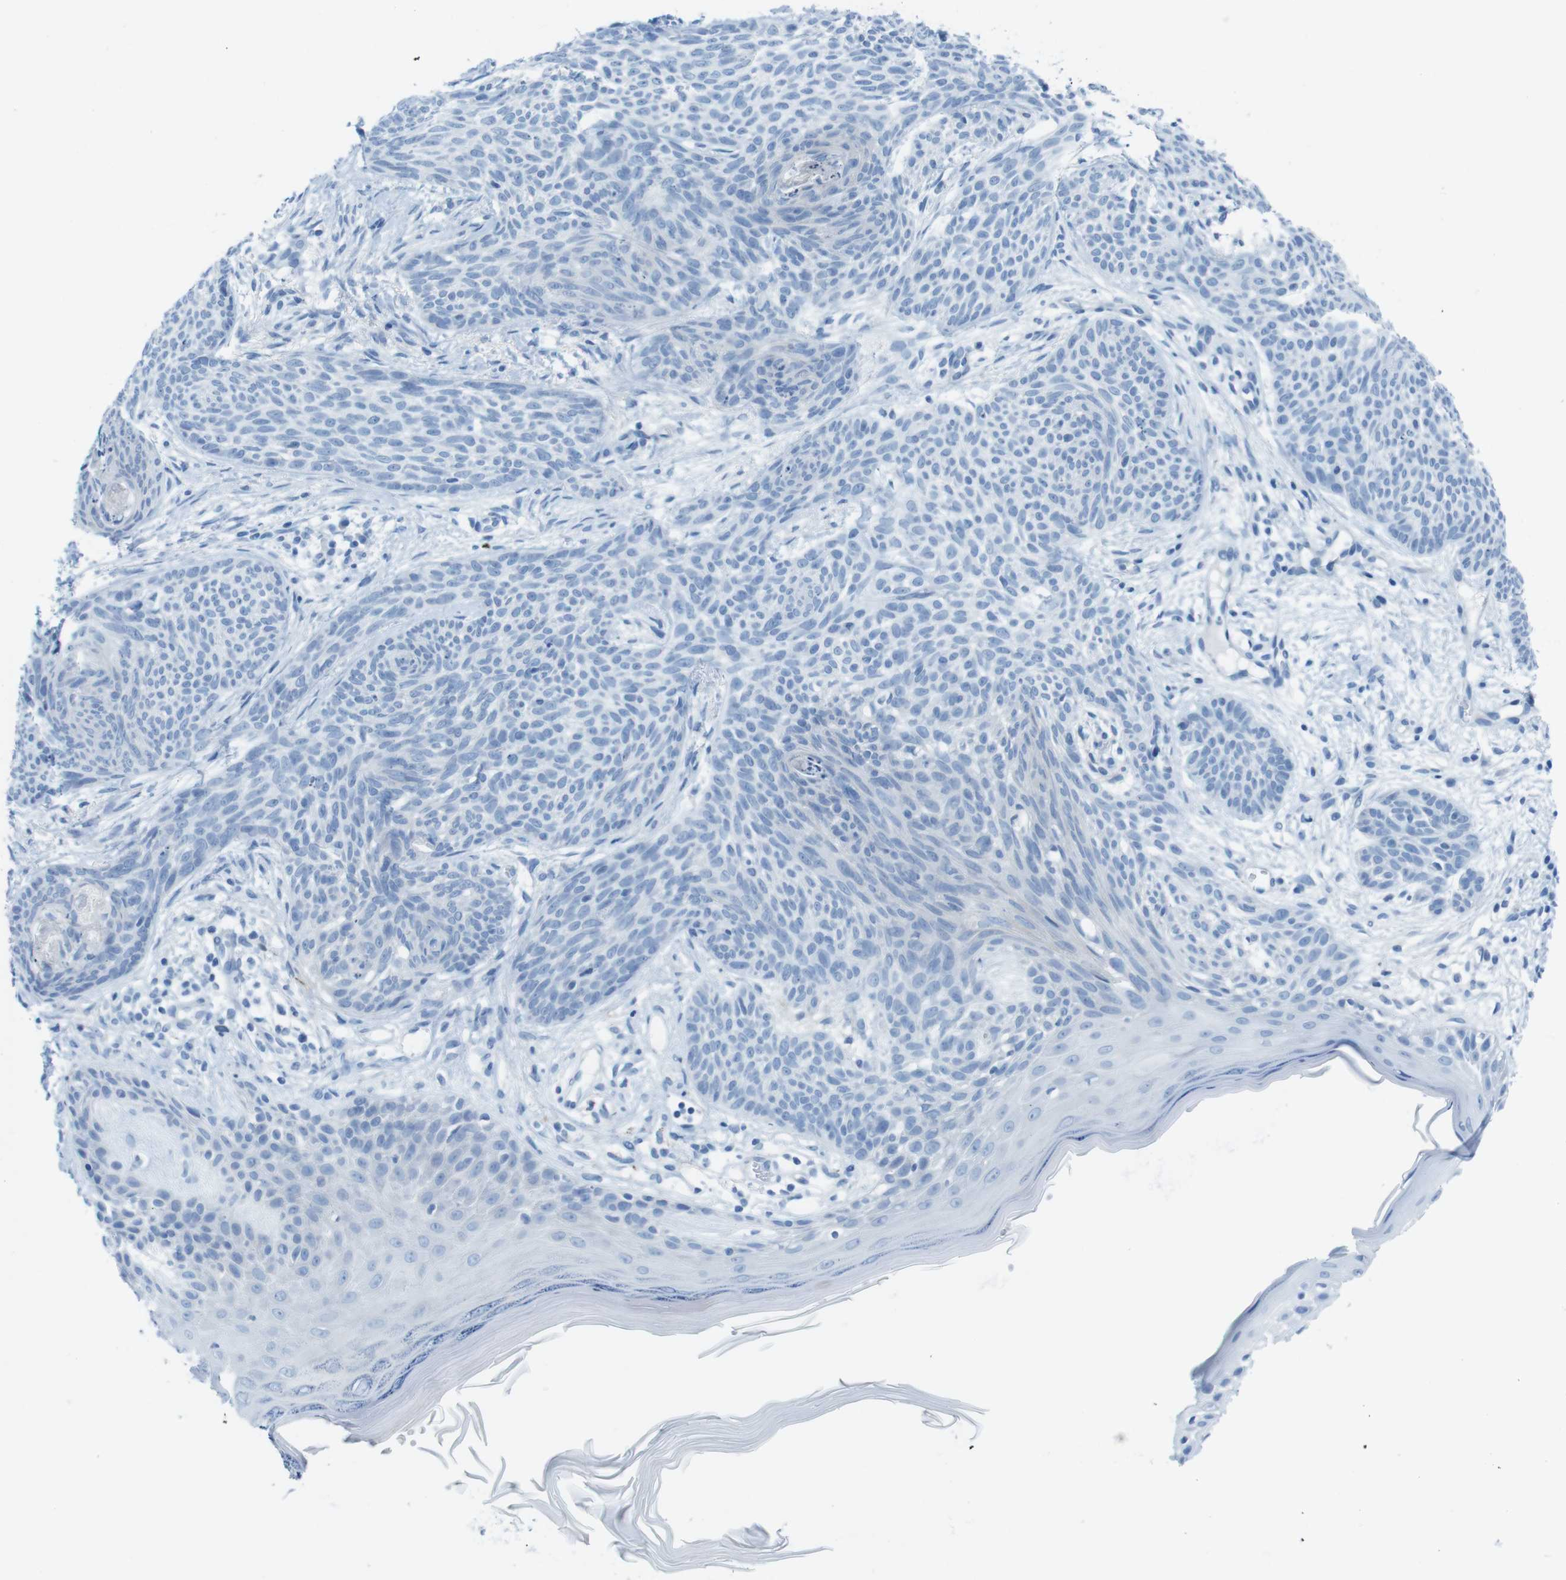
{"staining": {"intensity": "negative", "quantity": "none", "location": "none"}, "tissue": "skin cancer", "cell_type": "Tumor cells", "image_type": "cancer", "snomed": [{"axis": "morphology", "description": "Basal cell carcinoma"}, {"axis": "topography", "description": "Skin"}], "caption": "Protein analysis of skin basal cell carcinoma shows no significant expression in tumor cells.", "gene": "GAP43", "patient": {"sex": "female", "age": 59}}